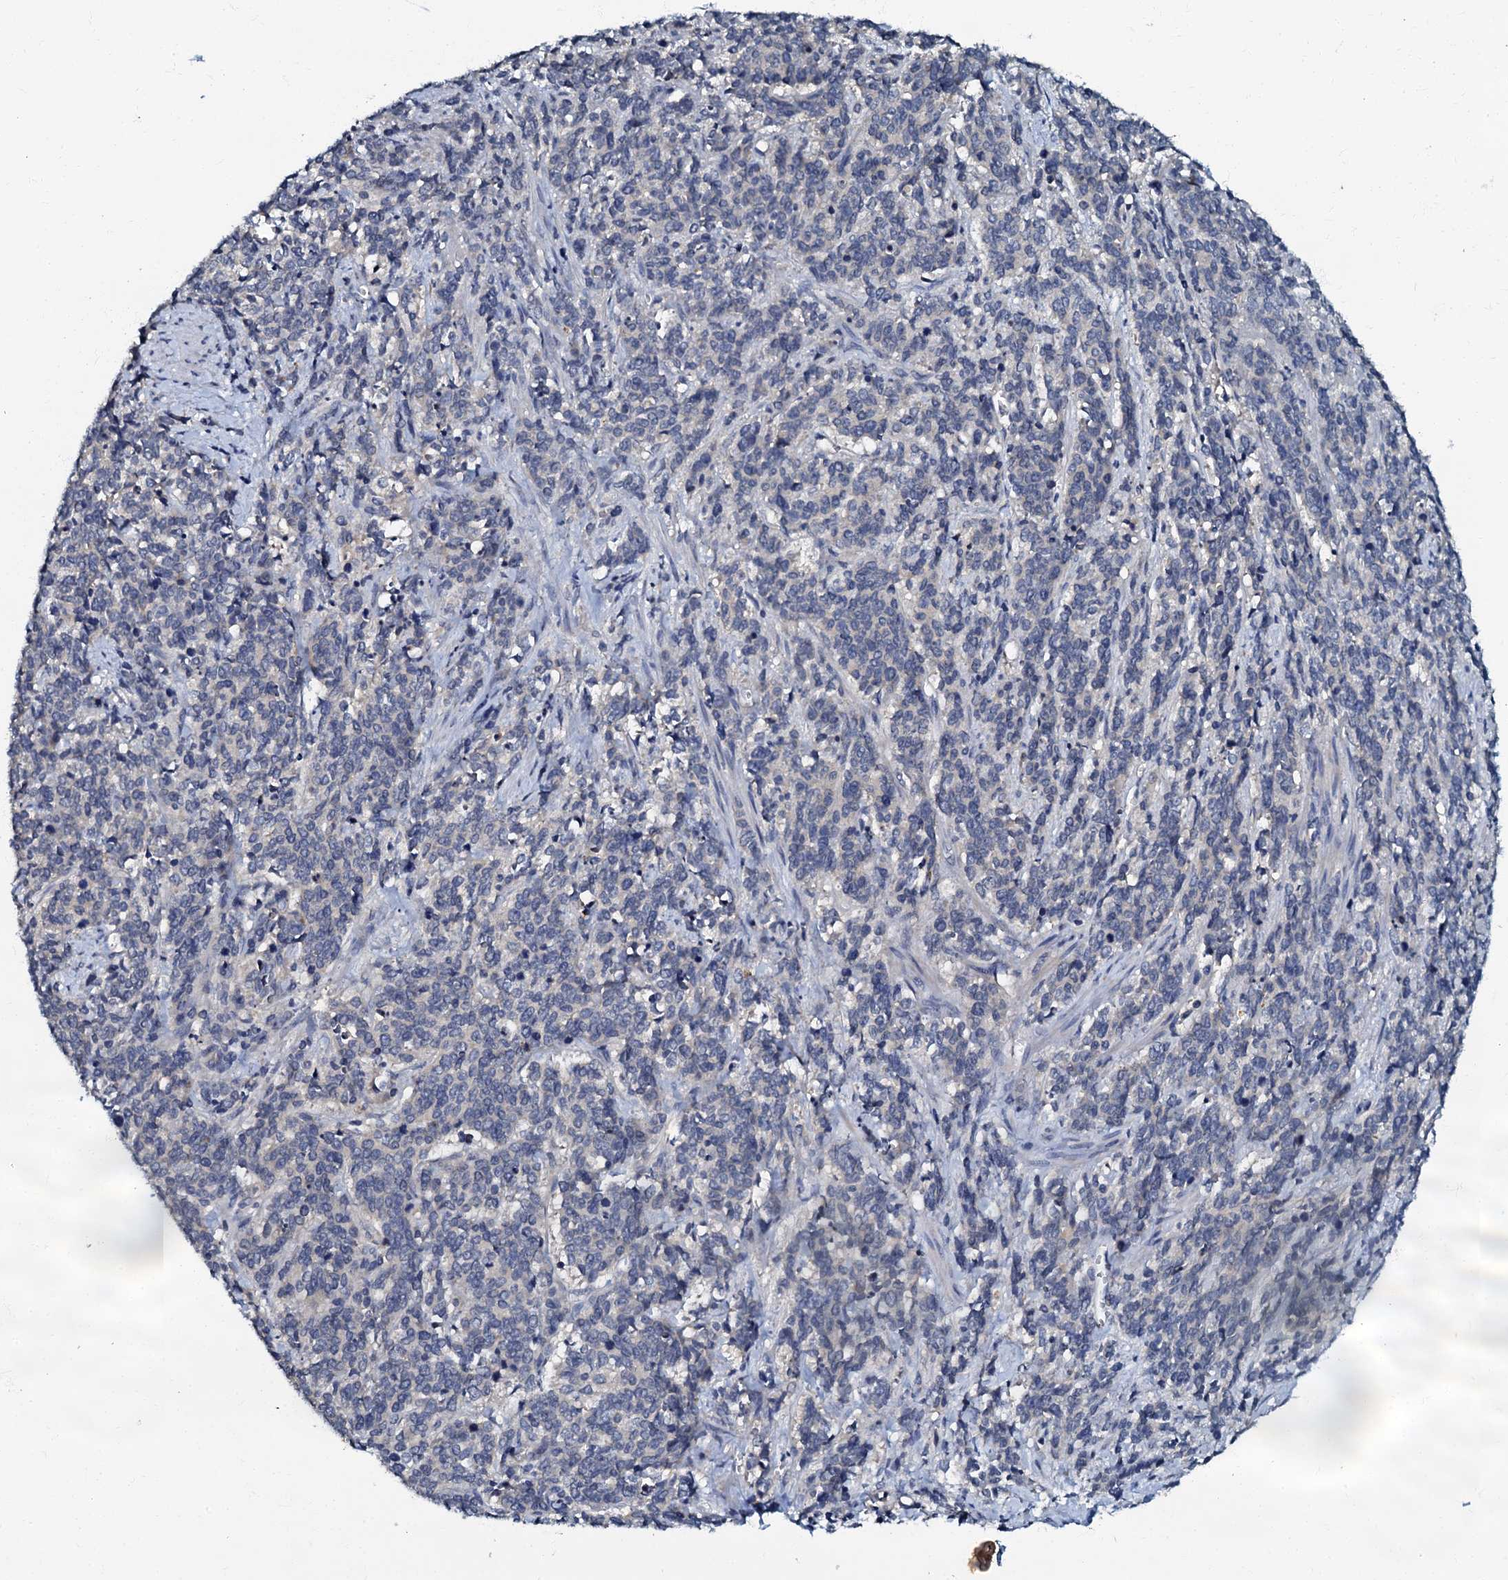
{"staining": {"intensity": "negative", "quantity": "none", "location": "none"}, "tissue": "cervical cancer", "cell_type": "Tumor cells", "image_type": "cancer", "snomed": [{"axis": "morphology", "description": "Squamous cell carcinoma, NOS"}, {"axis": "topography", "description": "Cervix"}], "caption": "A photomicrograph of cervical cancer (squamous cell carcinoma) stained for a protein shows no brown staining in tumor cells. (DAB (3,3'-diaminobenzidine) immunohistochemistry (IHC) with hematoxylin counter stain).", "gene": "OLAH", "patient": {"sex": "female", "age": 60}}